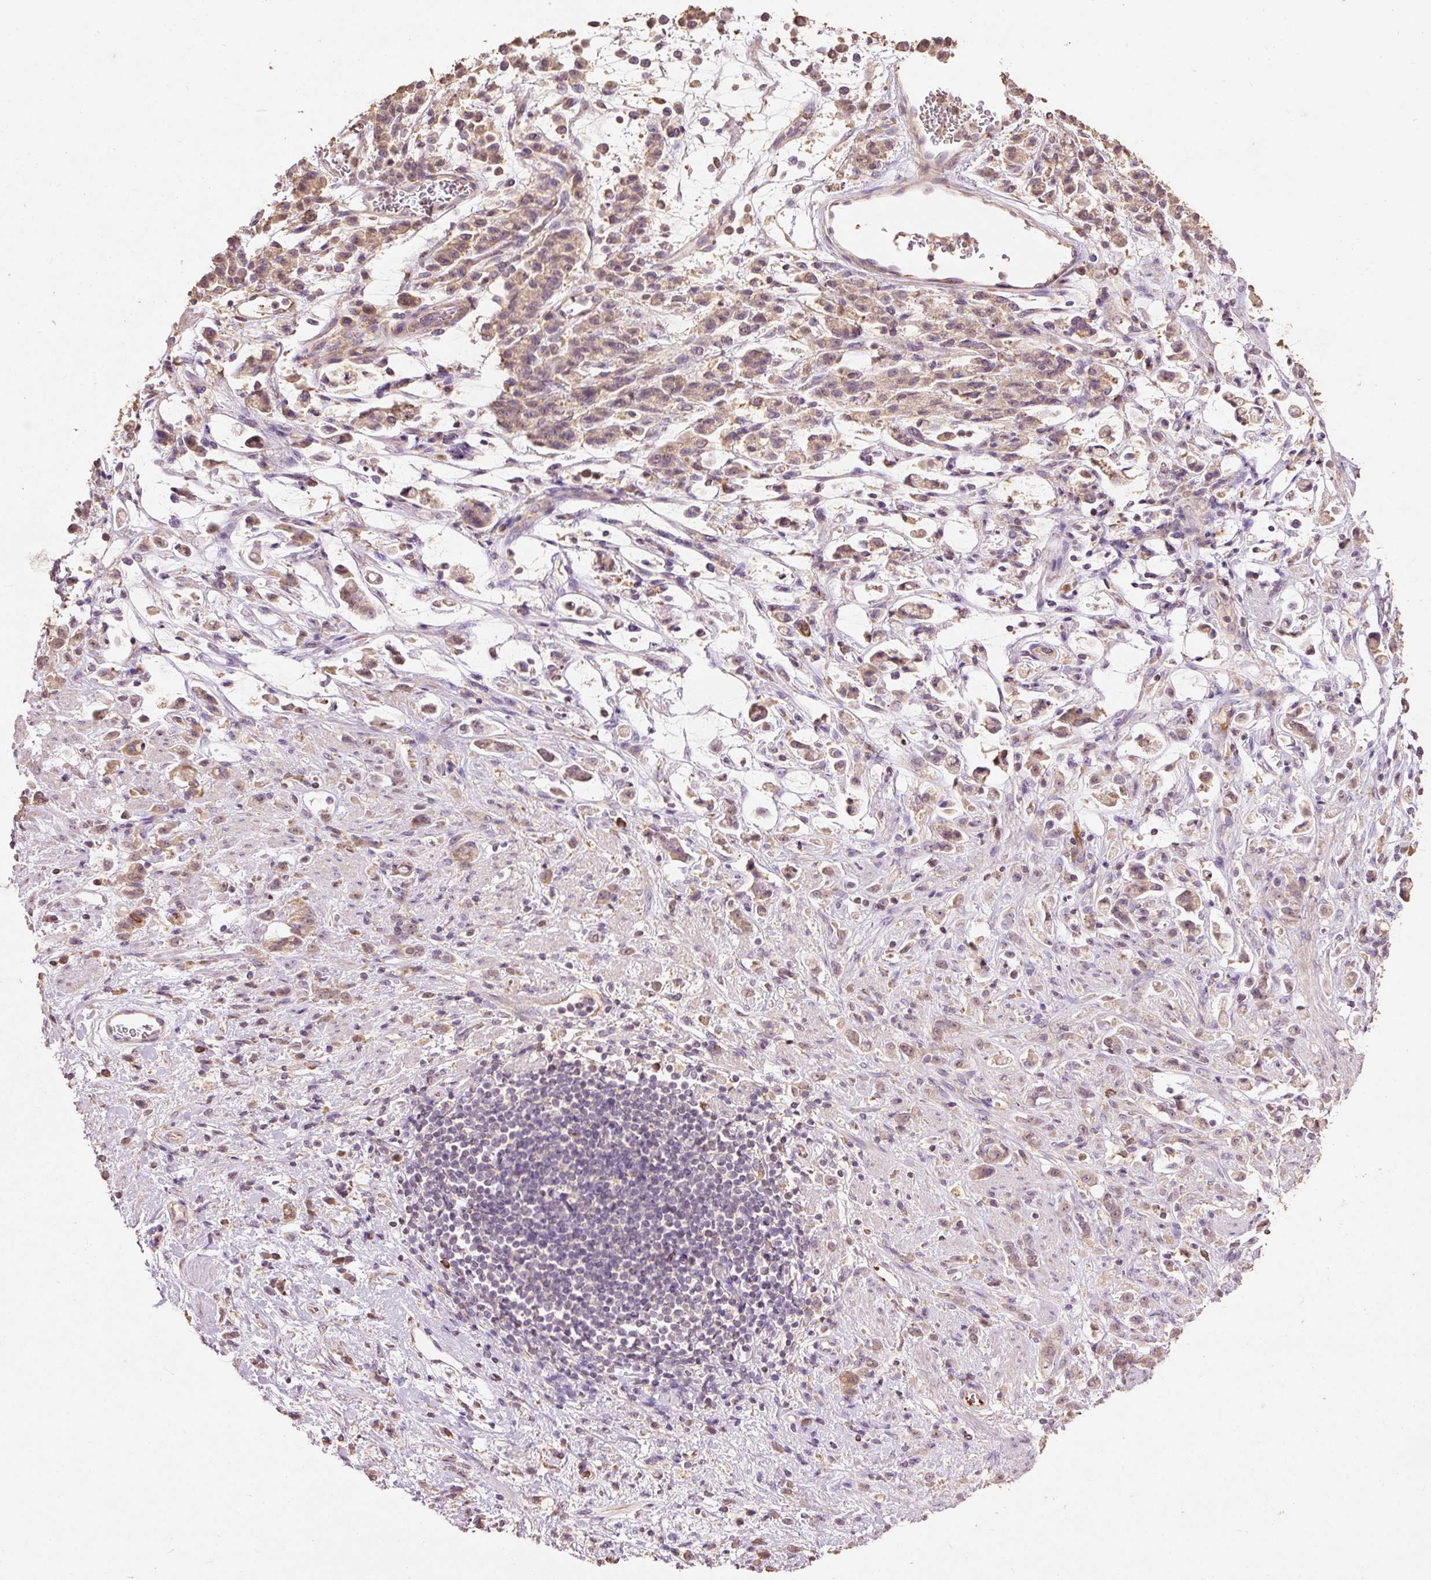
{"staining": {"intensity": "weak", "quantity": ">75%", "location": "cytoplasmic/membranous,nuclear"}, "tissue": "stomach cancer", "cell_type": "Tumor cells", "image_type": "cancer", "snomed": [{"axis": "morphology", "description": "Adenocarcinoma, NOS"}, {"axis": "topography", "description": "Stomach"}], "caption": "Tumor cells display low levels of weak cytoplasmic/membranous and nuclear positivity in approximately >75% of cells in stomach adenocarcinoma.", "gene": "HERC2", "patient": {"sex": "female", "age": 60}}